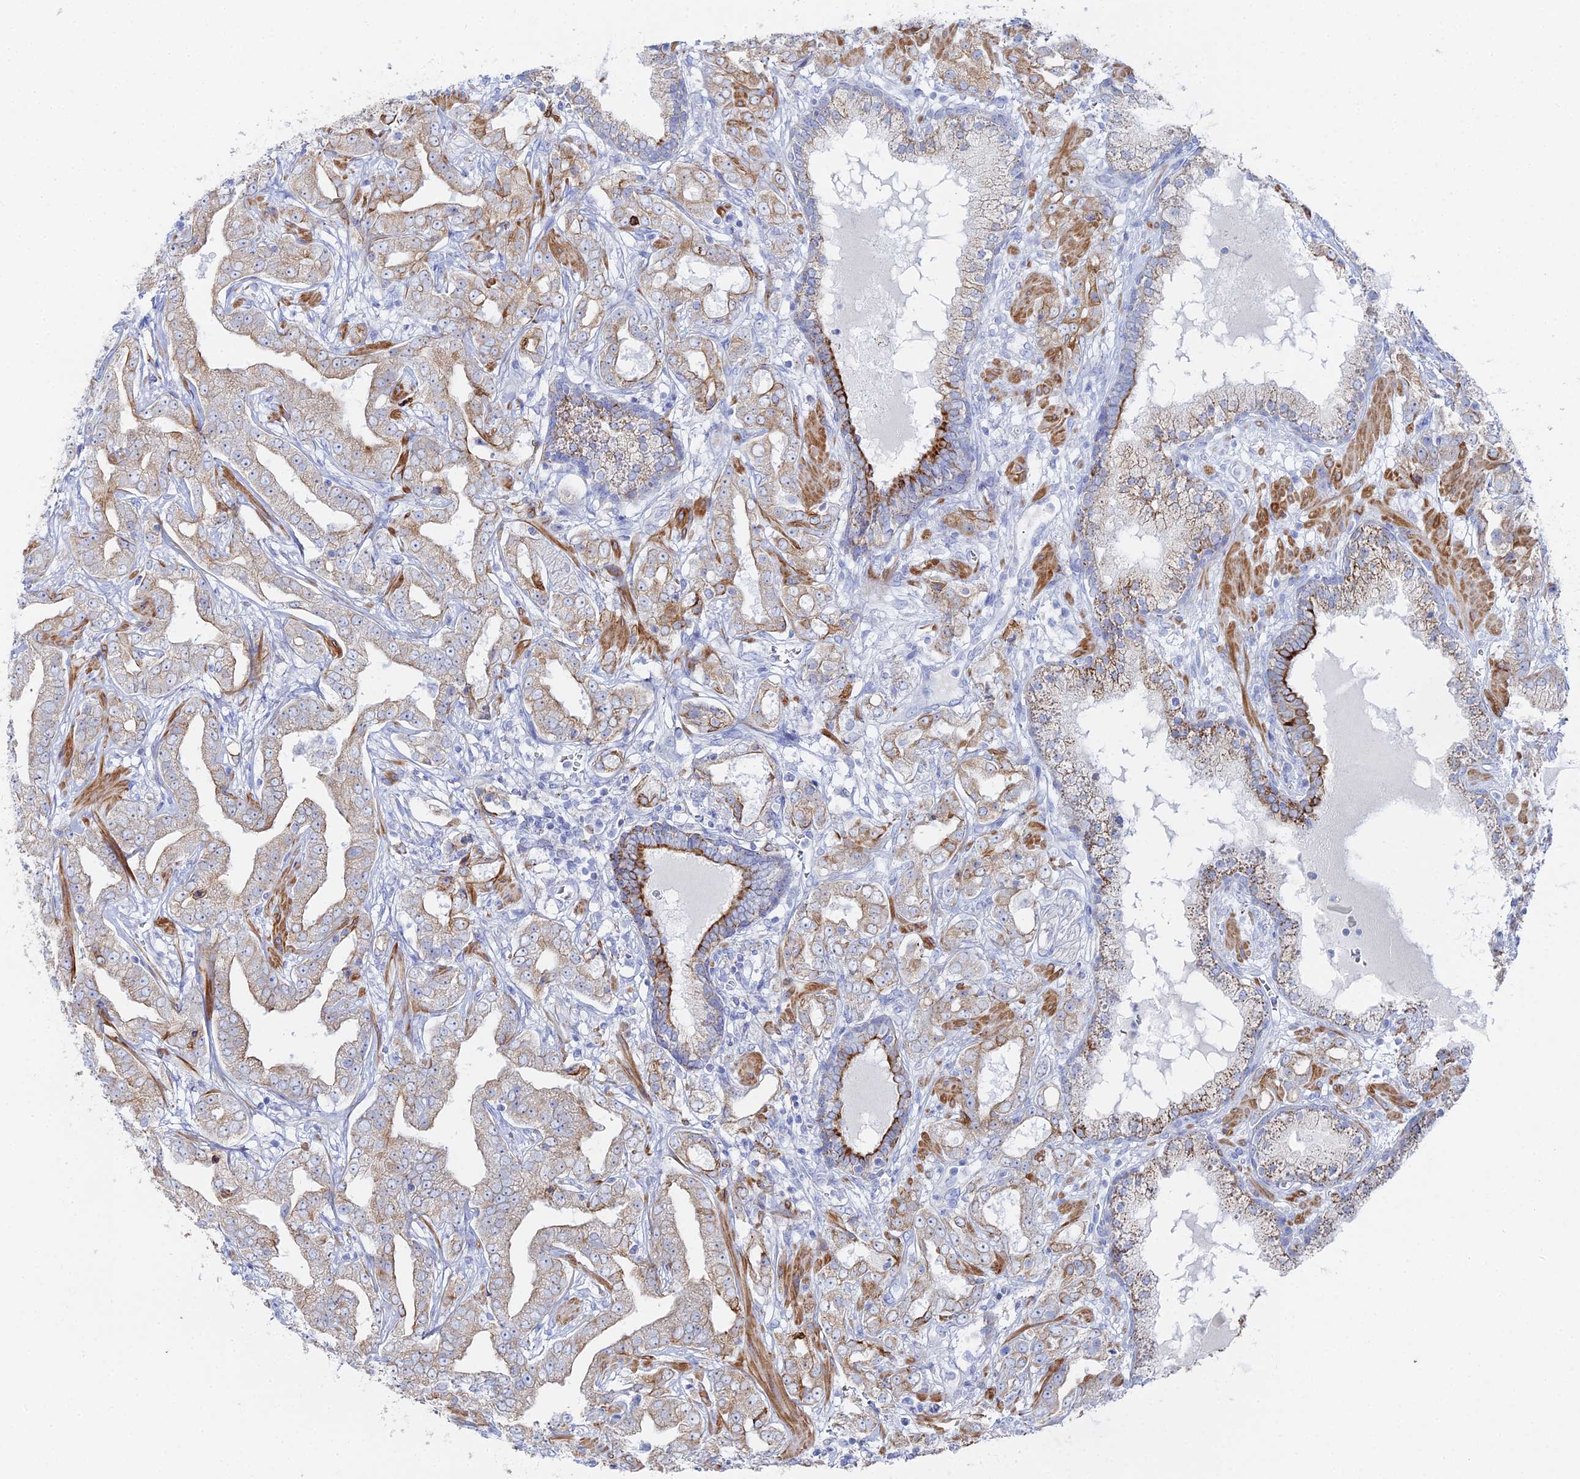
{"staining": {"intensity": "weak", "quantity": "25%-75%", "location": "cytoplasmic/membranous"}, "tissue": "prostate cancer", "cell_type": "Tumor cells", "image_type": "cancer", "snomed": [{"axis": "morphology", "description": "Adenocarcinoma, High grade"}, {"axis": "topography", "description": "Prostate"}], "caption": "Prostate high-grade adenocarcinoma was stained to show a protein in brown. There is low levels of weak cytoplasmic/membranous positivity in about 25%-75% of tumor cells. The staining was performed using DAB (3,3'-diaminobenzidine) to visualize the protein expression in brown, while the nuclei were stained in blue with hematoxylin (Magnification: 20x).", "gene": "DHX34", "patient": {"sex": "male", "age": 63}}